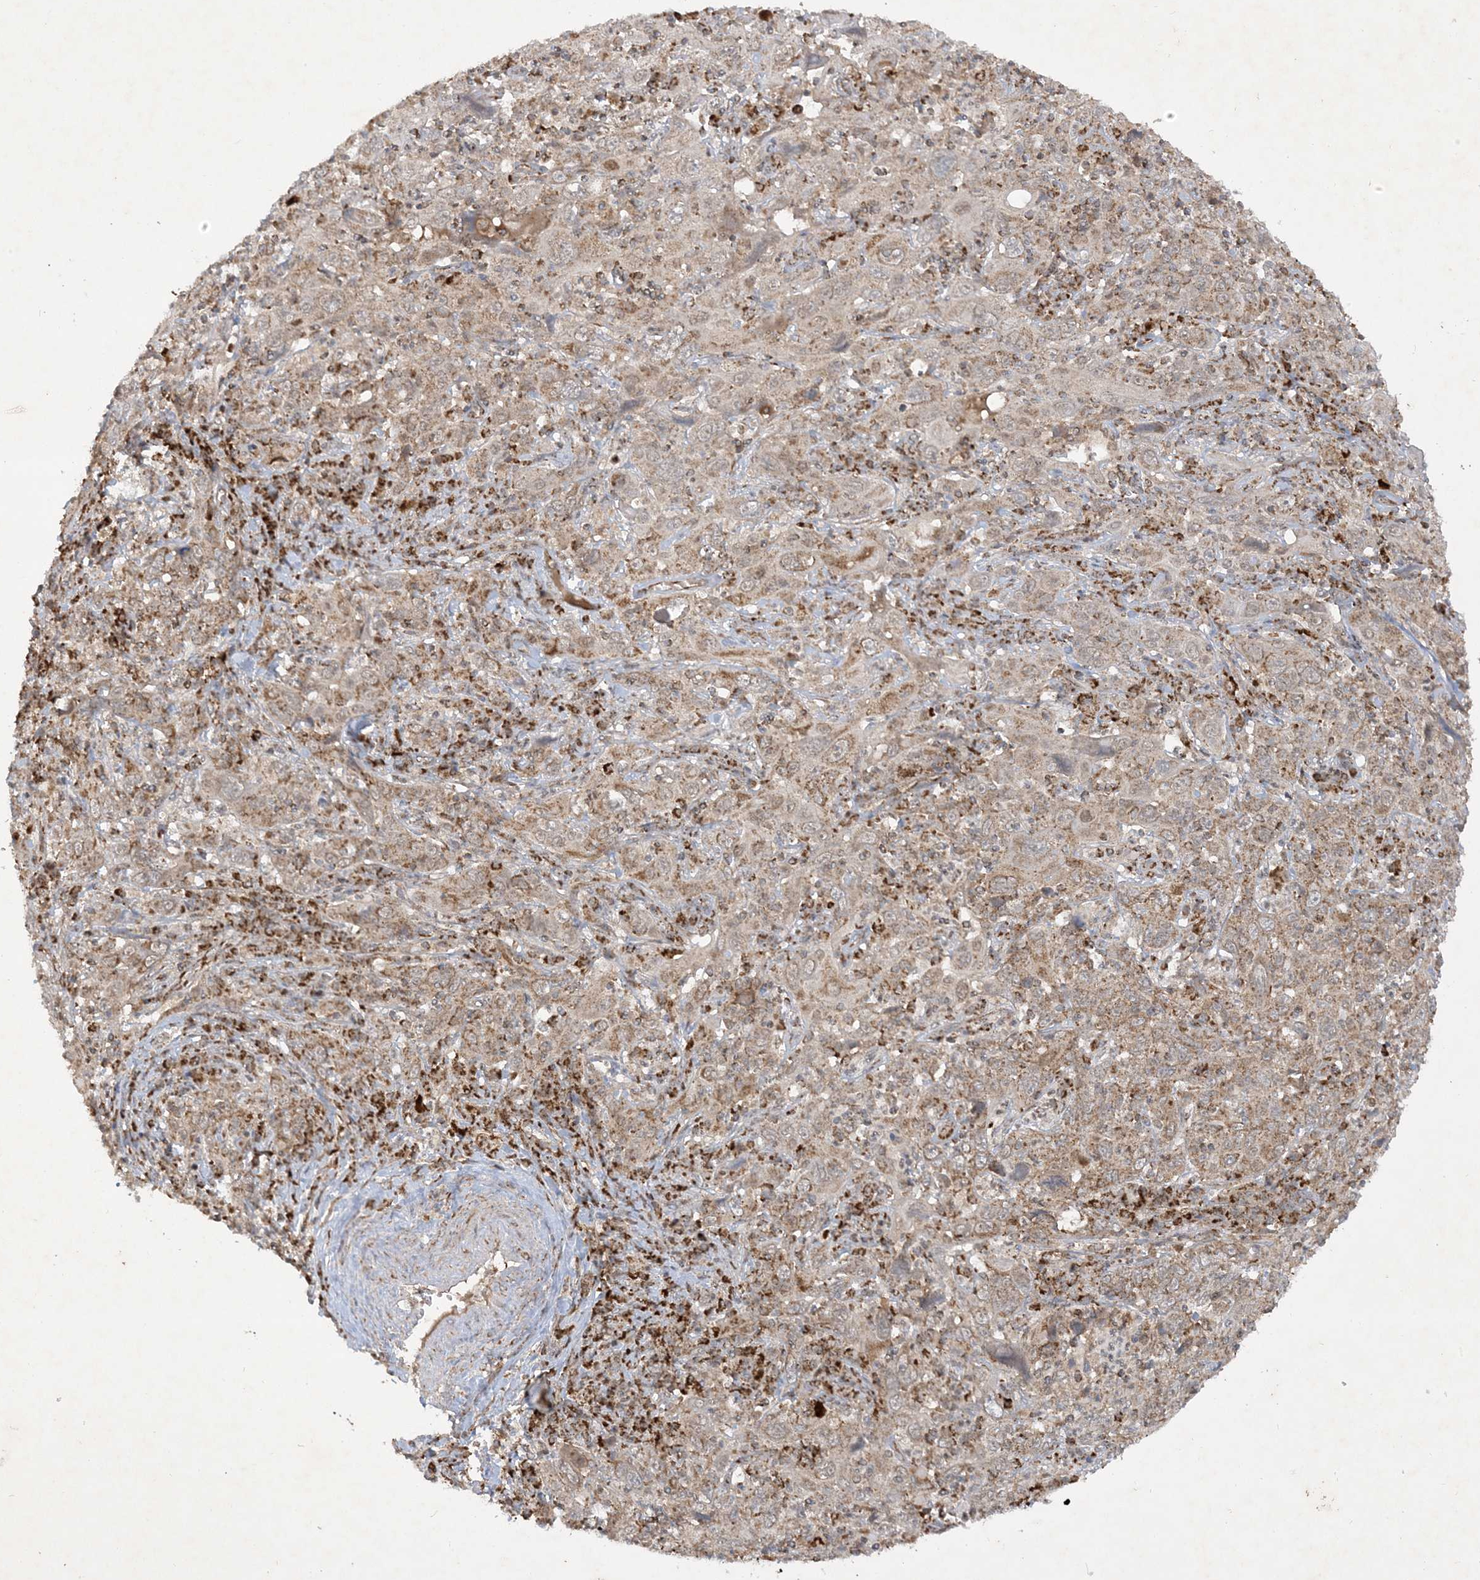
{"staining": {"intensity": "weak", "quantity": ">75%", "location": "cytoplasmic/membranous"}, "tissue": "cervical cancer", "cell_type": "Tumor cells", "image_type": "cancer", "snomed": [{"axis": "morphology", "description": "Squamous cell carcinoma, NOS"}, {"axis": "topography", "description": "Cervix"}], "caption": "This is a photomicrograph of IHC staining of squamous cell carcinoma (cervical), which shows weak staining in the cytoplasmic/membranous of tumor cells.", "gene": "NDUFAF3", "patient": {"sex": "female", "age": 46}}